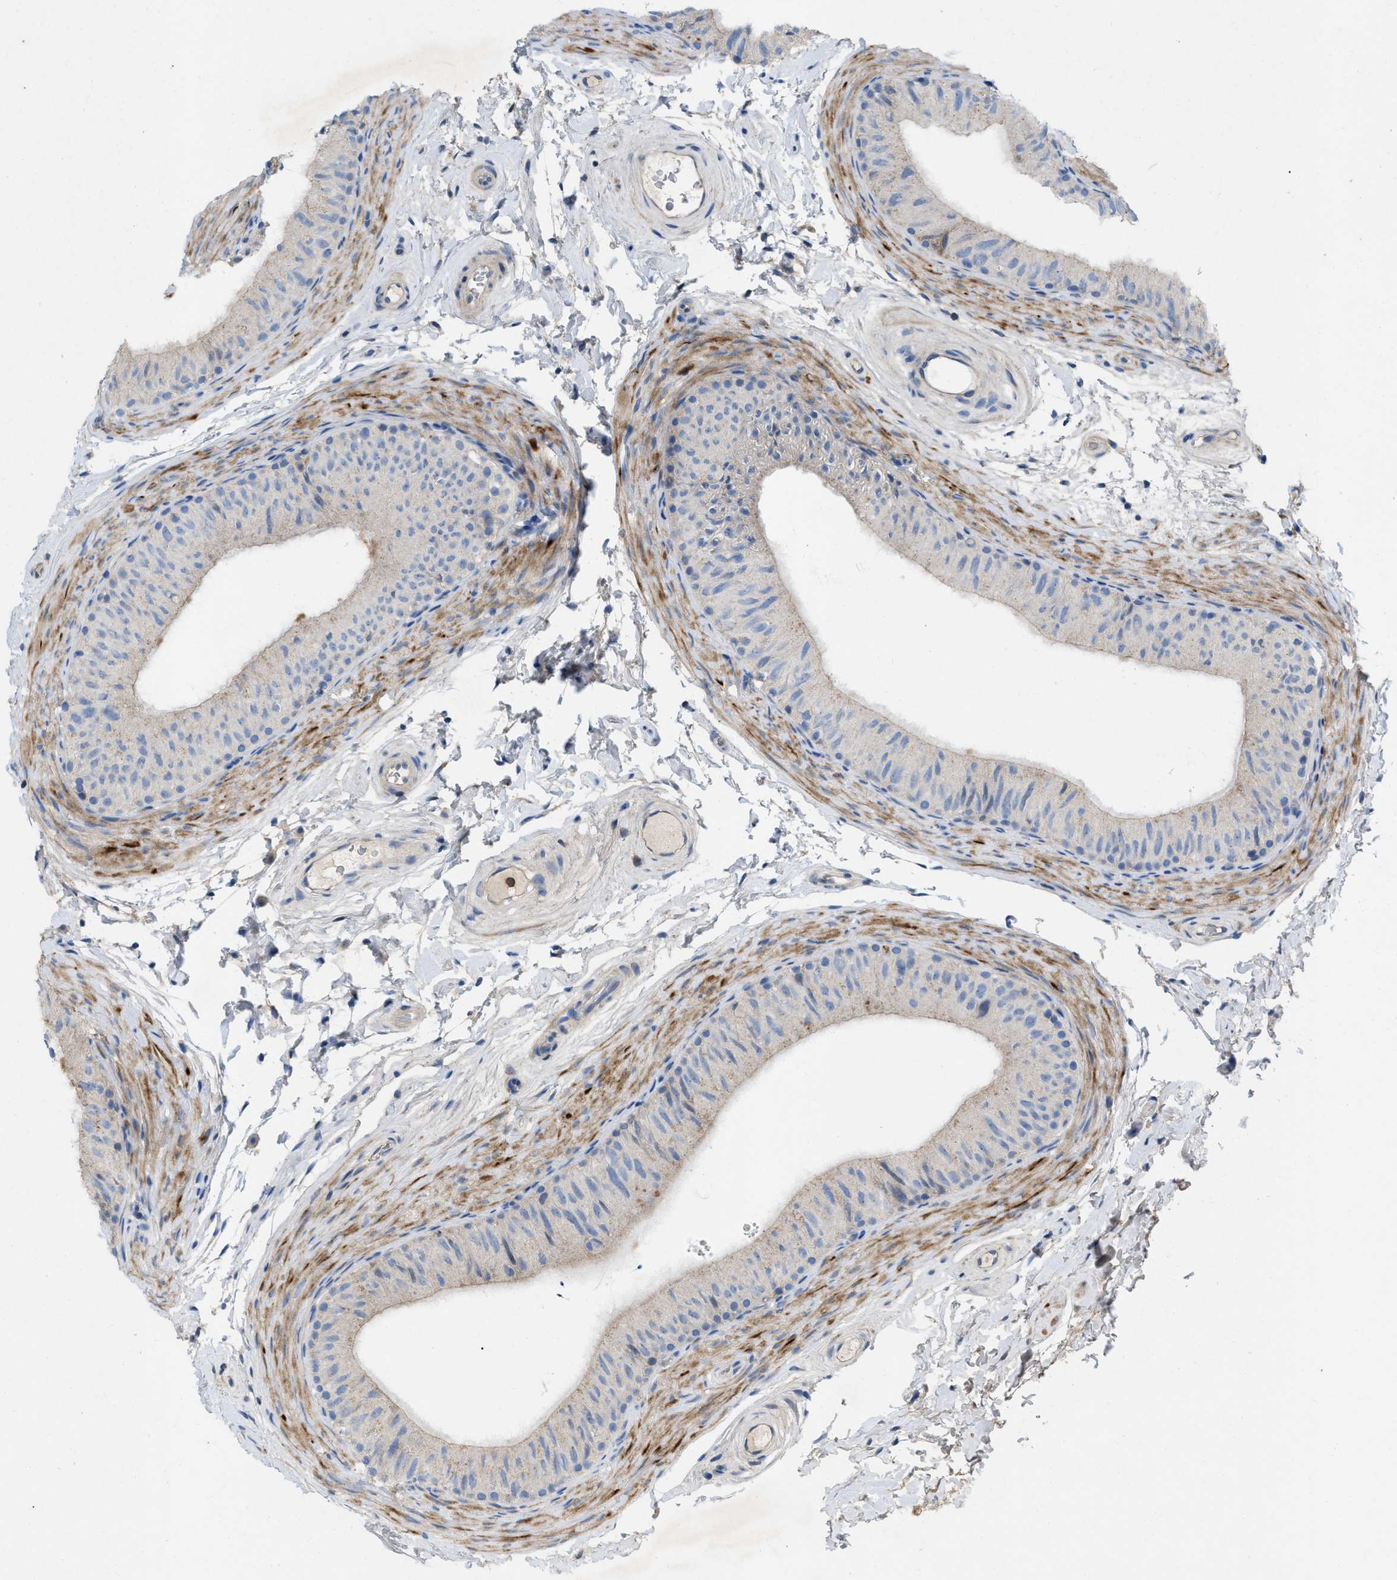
{"staining": {"intensity": "moderate", "quantity": "<25%", "location": "cytoplasmic/membranous"}, "tissue": "epididymis", "cell_type": "Glandular cells", "image_type": "normal", "snomed": [{"axis": "morphology", "description": "Normal tissue, NOS"}, {"axis": "topography", "description": "Epididymis"}], "caption": "An IHC micrograph of normal tissue is shown. Protein staining in brown labels moderate cytoplasmic/membranous positivity in epididymis within glandular cells.", "gene": "PLPPR5", "patient": {"sex": "male", "age": 34}}